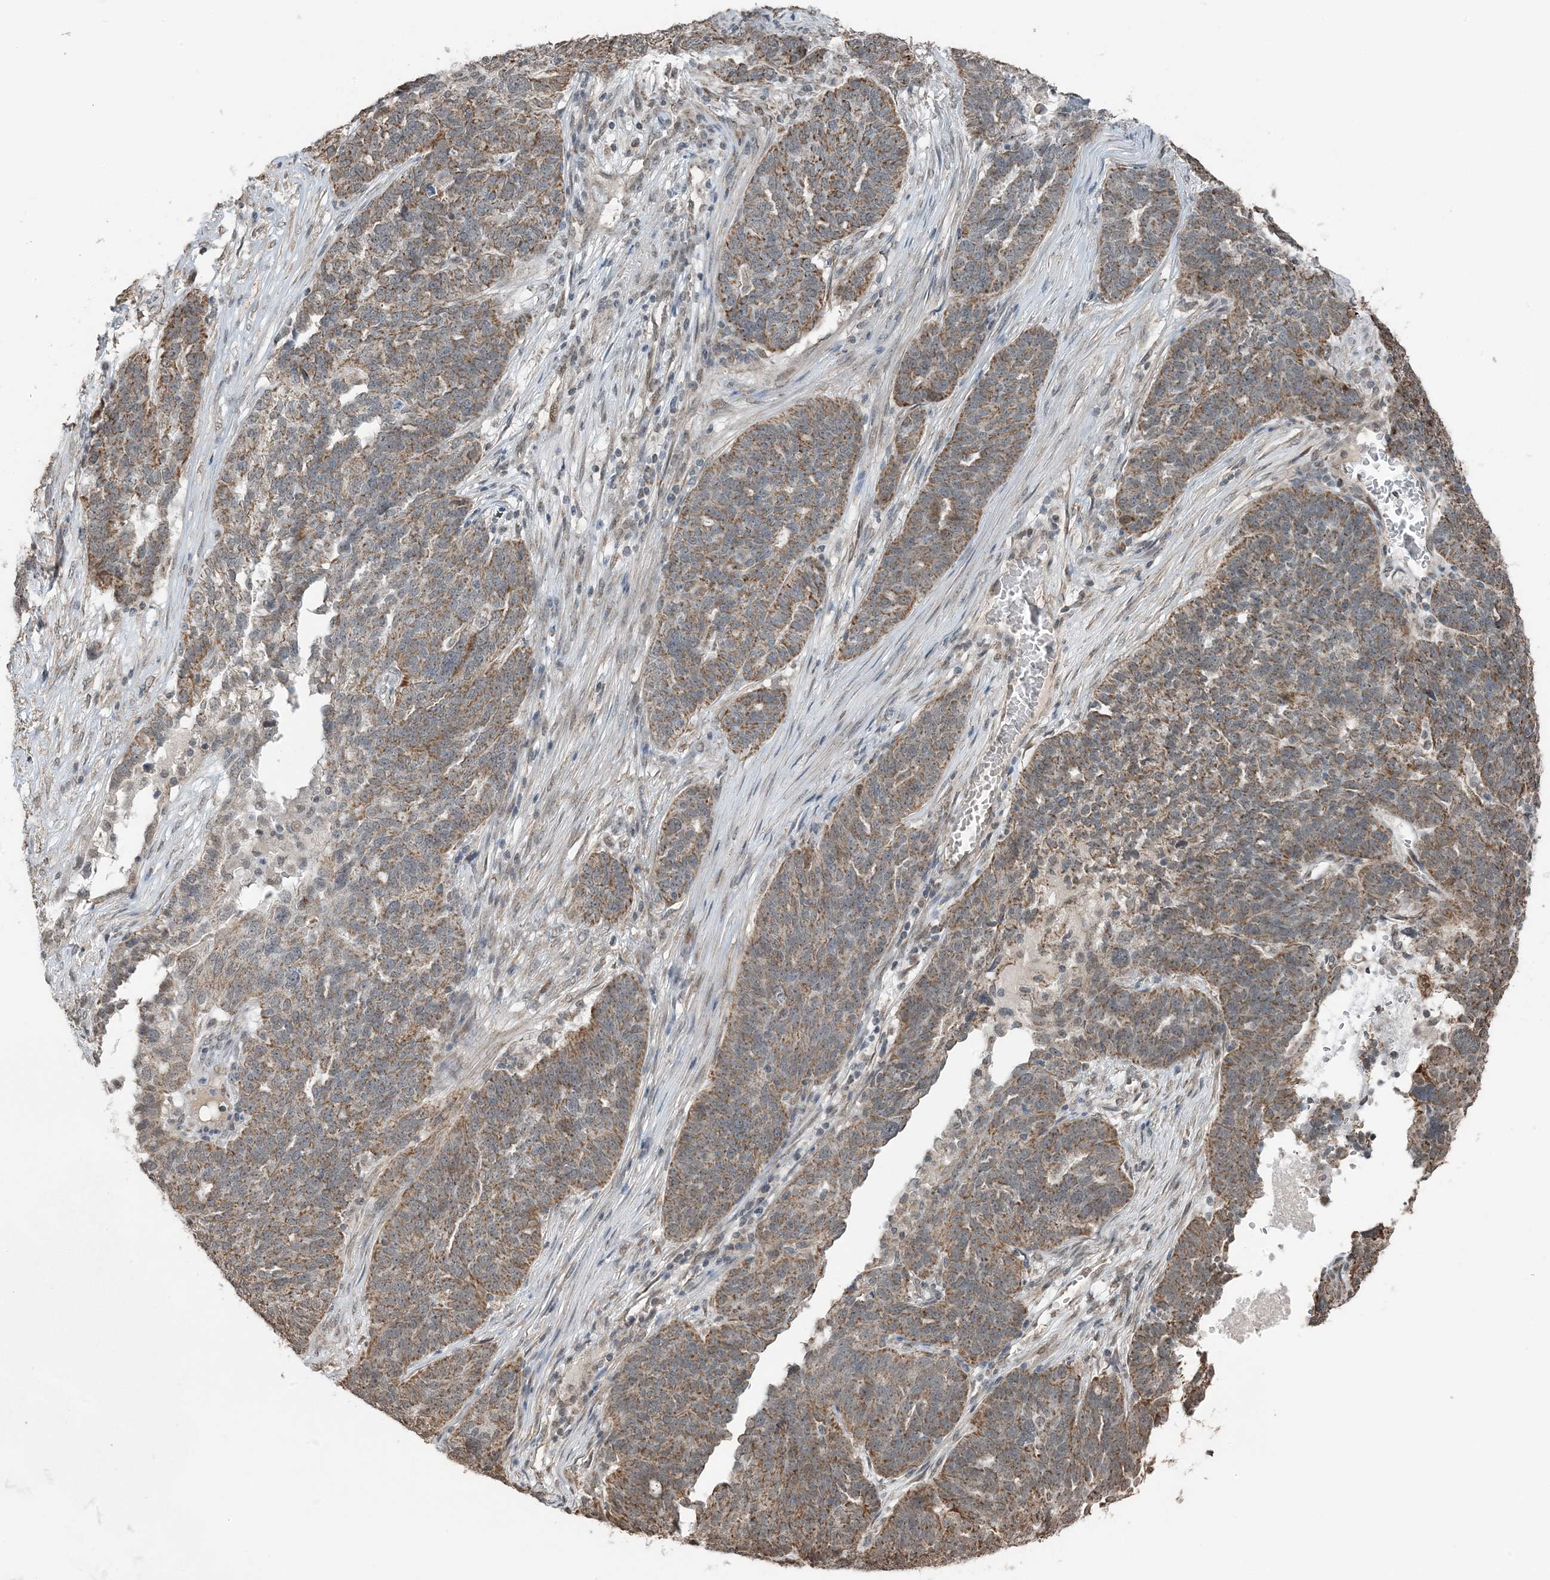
{"staining": {"intensity": "moderate", "quantity": ">75%", "location": "cytoplasmic/membranous"}, "tissue": "ovarian cancer", "cell_type": "Tumor cells", "image_type": "cancer", "snomed": [{"axis": "morphology", "description": "Cystadenocarcinoma, serous, NOS"}, {"axis": "topography", "description": "Ovary"}], "caption": "A high-resolution micrograph shows IHC staining of ovarian cancer, which demonstrates moderate cytoplasmic/membranous expression in about >75% of tumor cells.", "gene": "PILRB", "patient": {"sex": "female", "age": 59}}